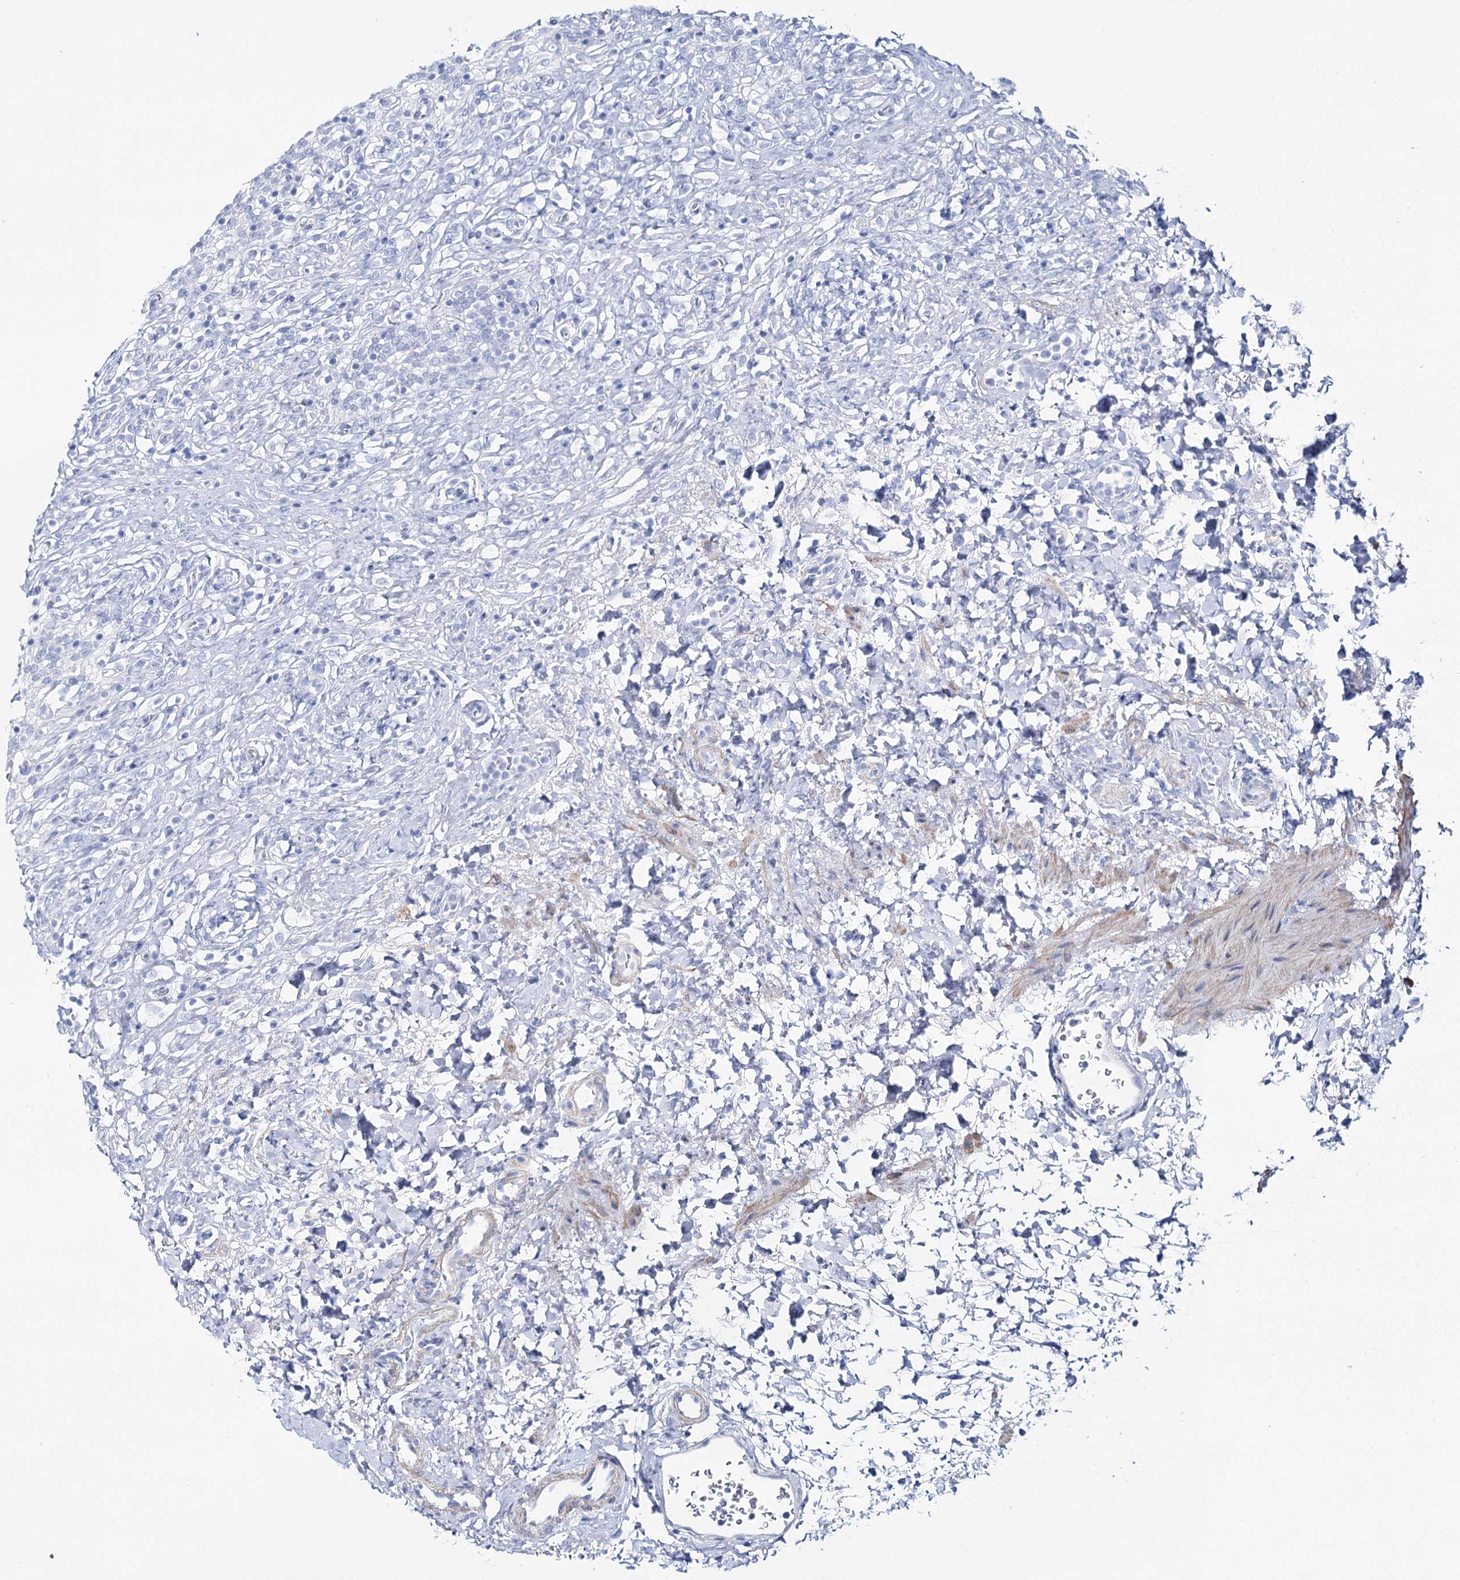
{"staining": {"intensity": "negative", "quantity": "none", "location": "none"}, "tissue": "urinary bladder", "cell_type": "Urothelial cells", "image_type": "normal", "snomed": [{"axis": "morphology", "description": "Urothelial carcinoma, High grade"}, {"axis": "topography", "description": "Urinary bladder"}], "caption": "Urothelial cells are negative for protein expression in normal human urinary bladder. (DAB immunohistochemistry (IHC) with hematoxylin counter stain).", "gene": "CSN3", "patient": {"sex": "male", "age": 46}}